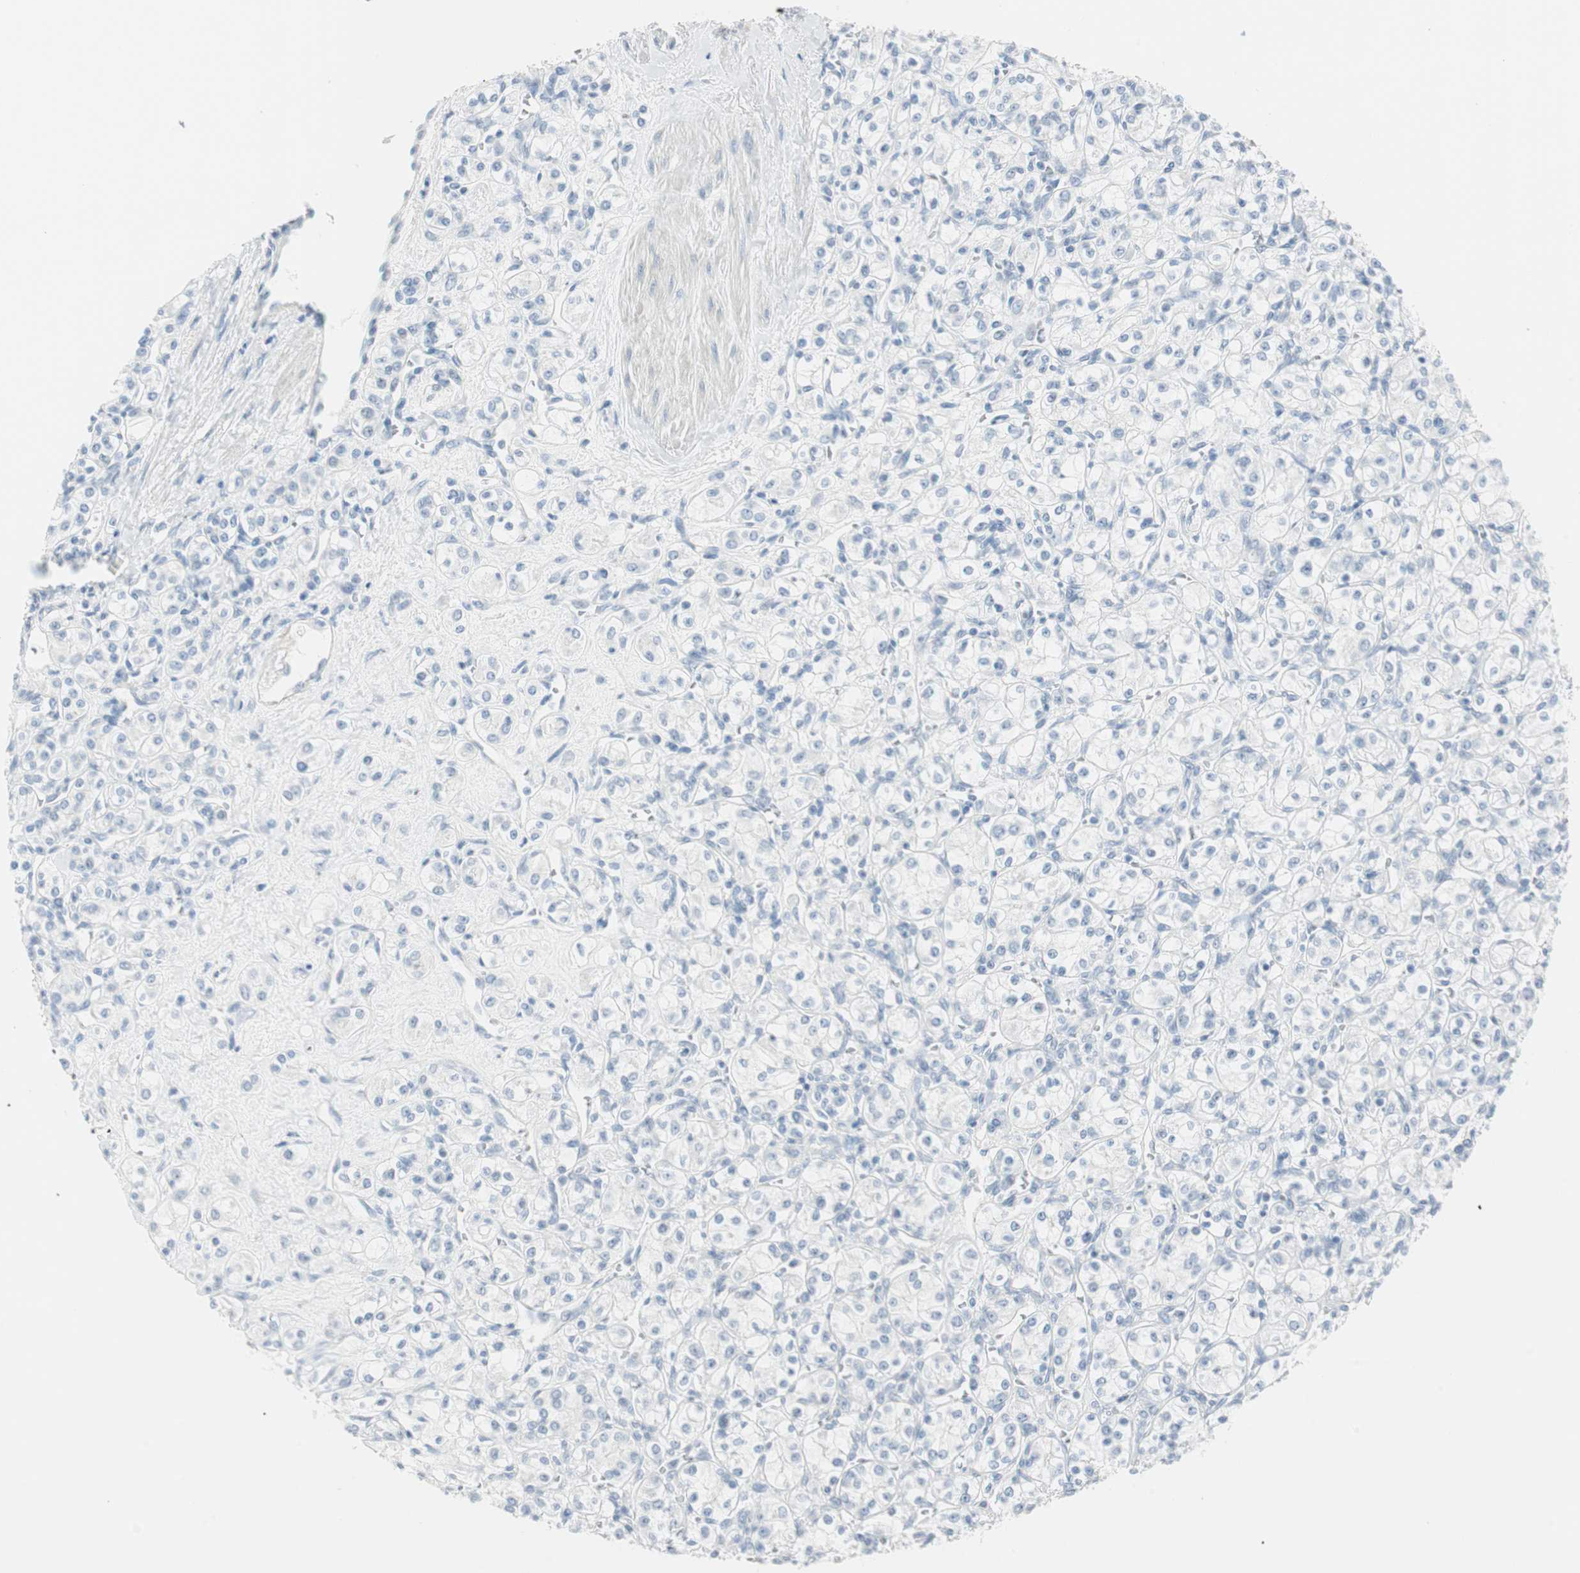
{"staining": {"intensity": "negative", "quantity": "none", "location": "none"}, "tissue": "renal cancer", "cell_type": "Tumor cells", "image_type": "cancer", "snomed": [{"axis": "morphology", "description": "Adenocarcinoma, NOS"}, {"axis": "topography", "description": "Kidney"}], "caption": "Immunohistochemical staining of renal cancer reveals no significant staining in tumor cells.", "gene": "MLLT10", "patient": {"sex": "male", "age": 77}}